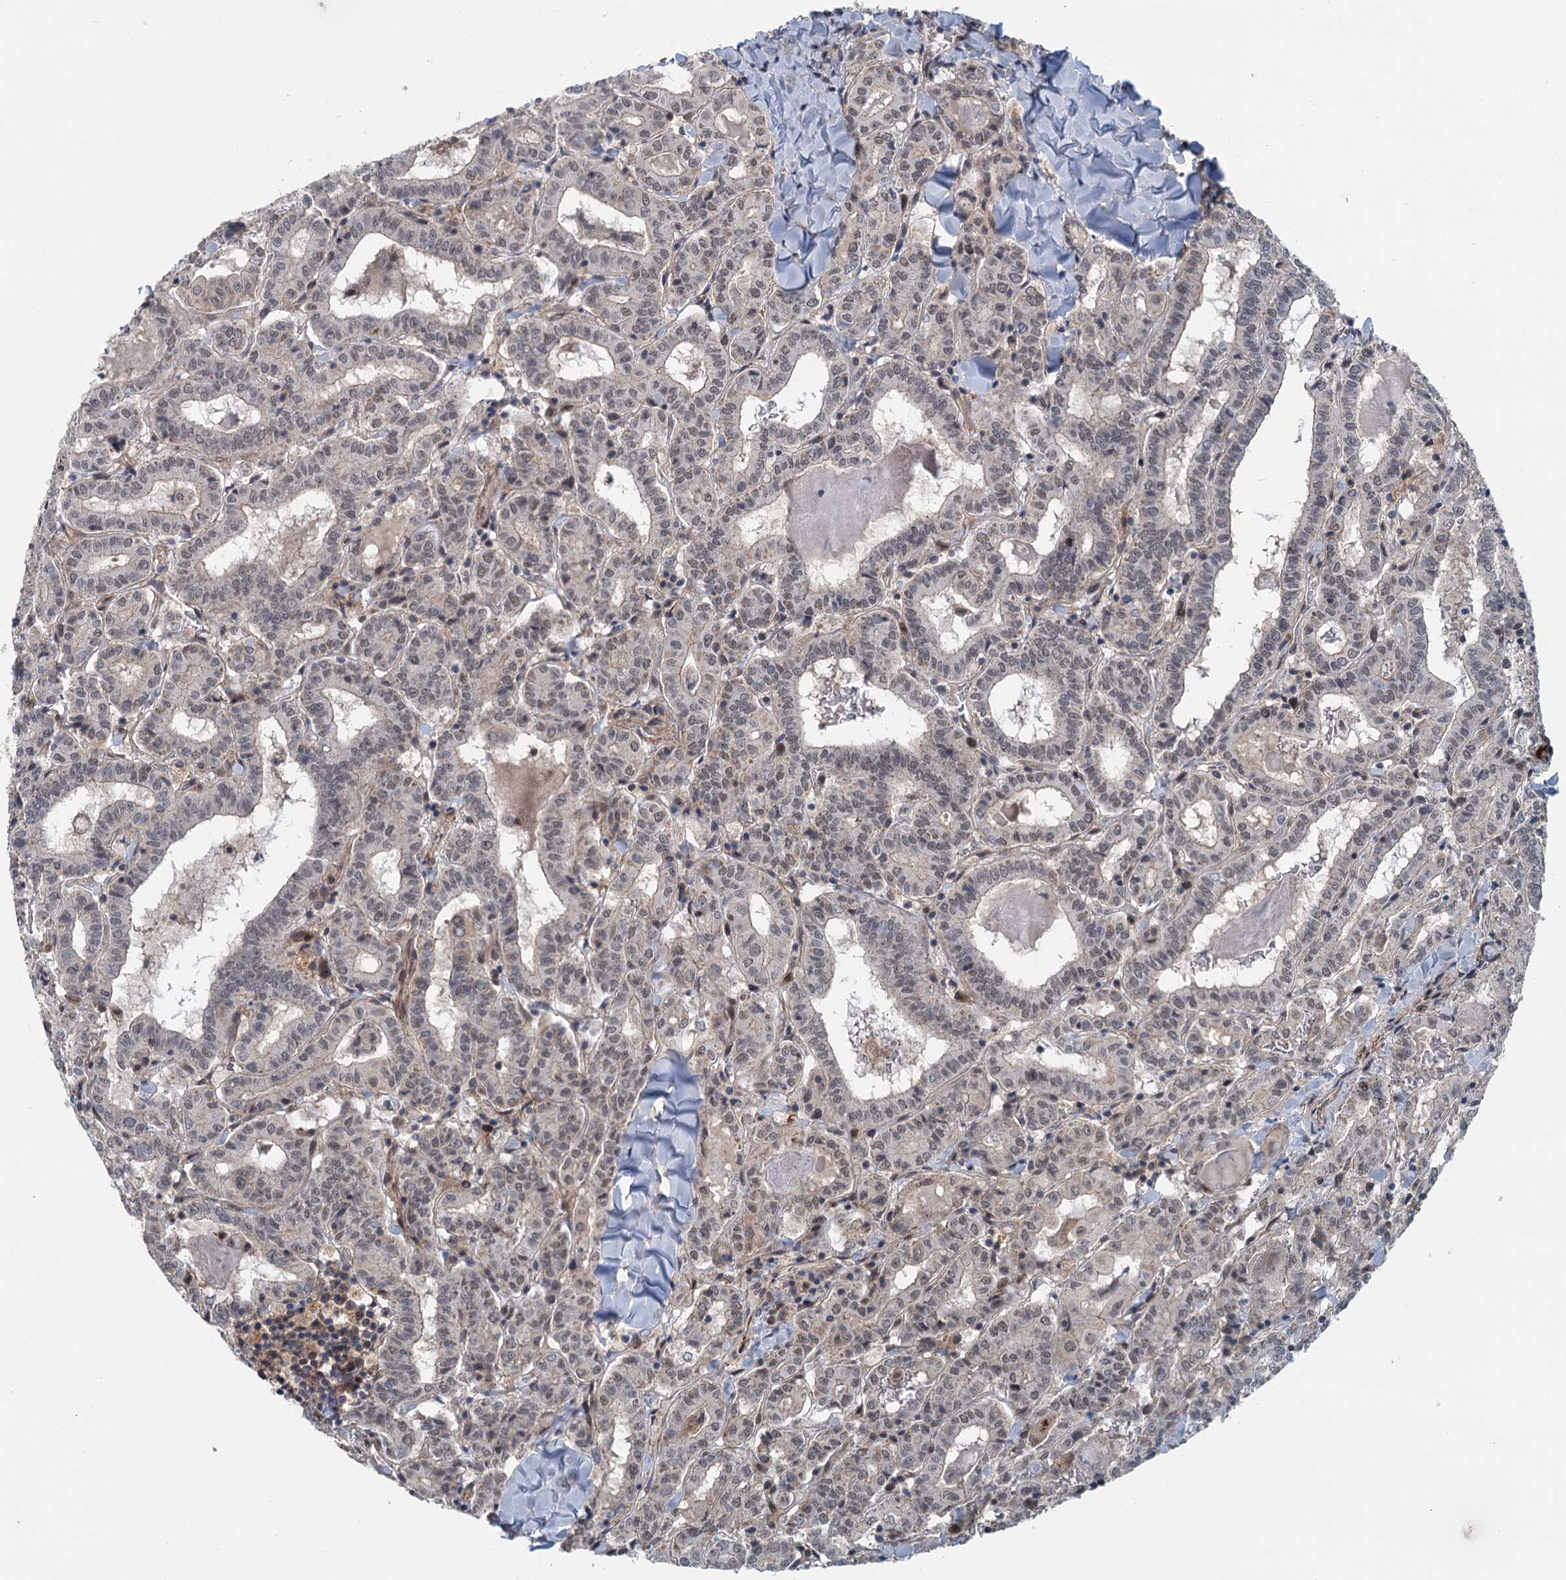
{"staining": {"intensity": "weak", "quantity": "25%-75%", "location": "nuclear"}, "tissue": "thyroid cancer", "cell_type": "Tumor cells", "image_type": "cancer", "snomed": [{"axis": "morphology", "description": "Papillary adenocarcinoma, NOS"}, {"axis": "topography", "description": "Thyroid gland"}], "caption": "Protein staining of thyroid cancer tissue displays weak nuclear expression in approximately 25%-75% of tumor cells.", "gene": "TAS2R42", "patient": {"sex": "female", "age": 72}}